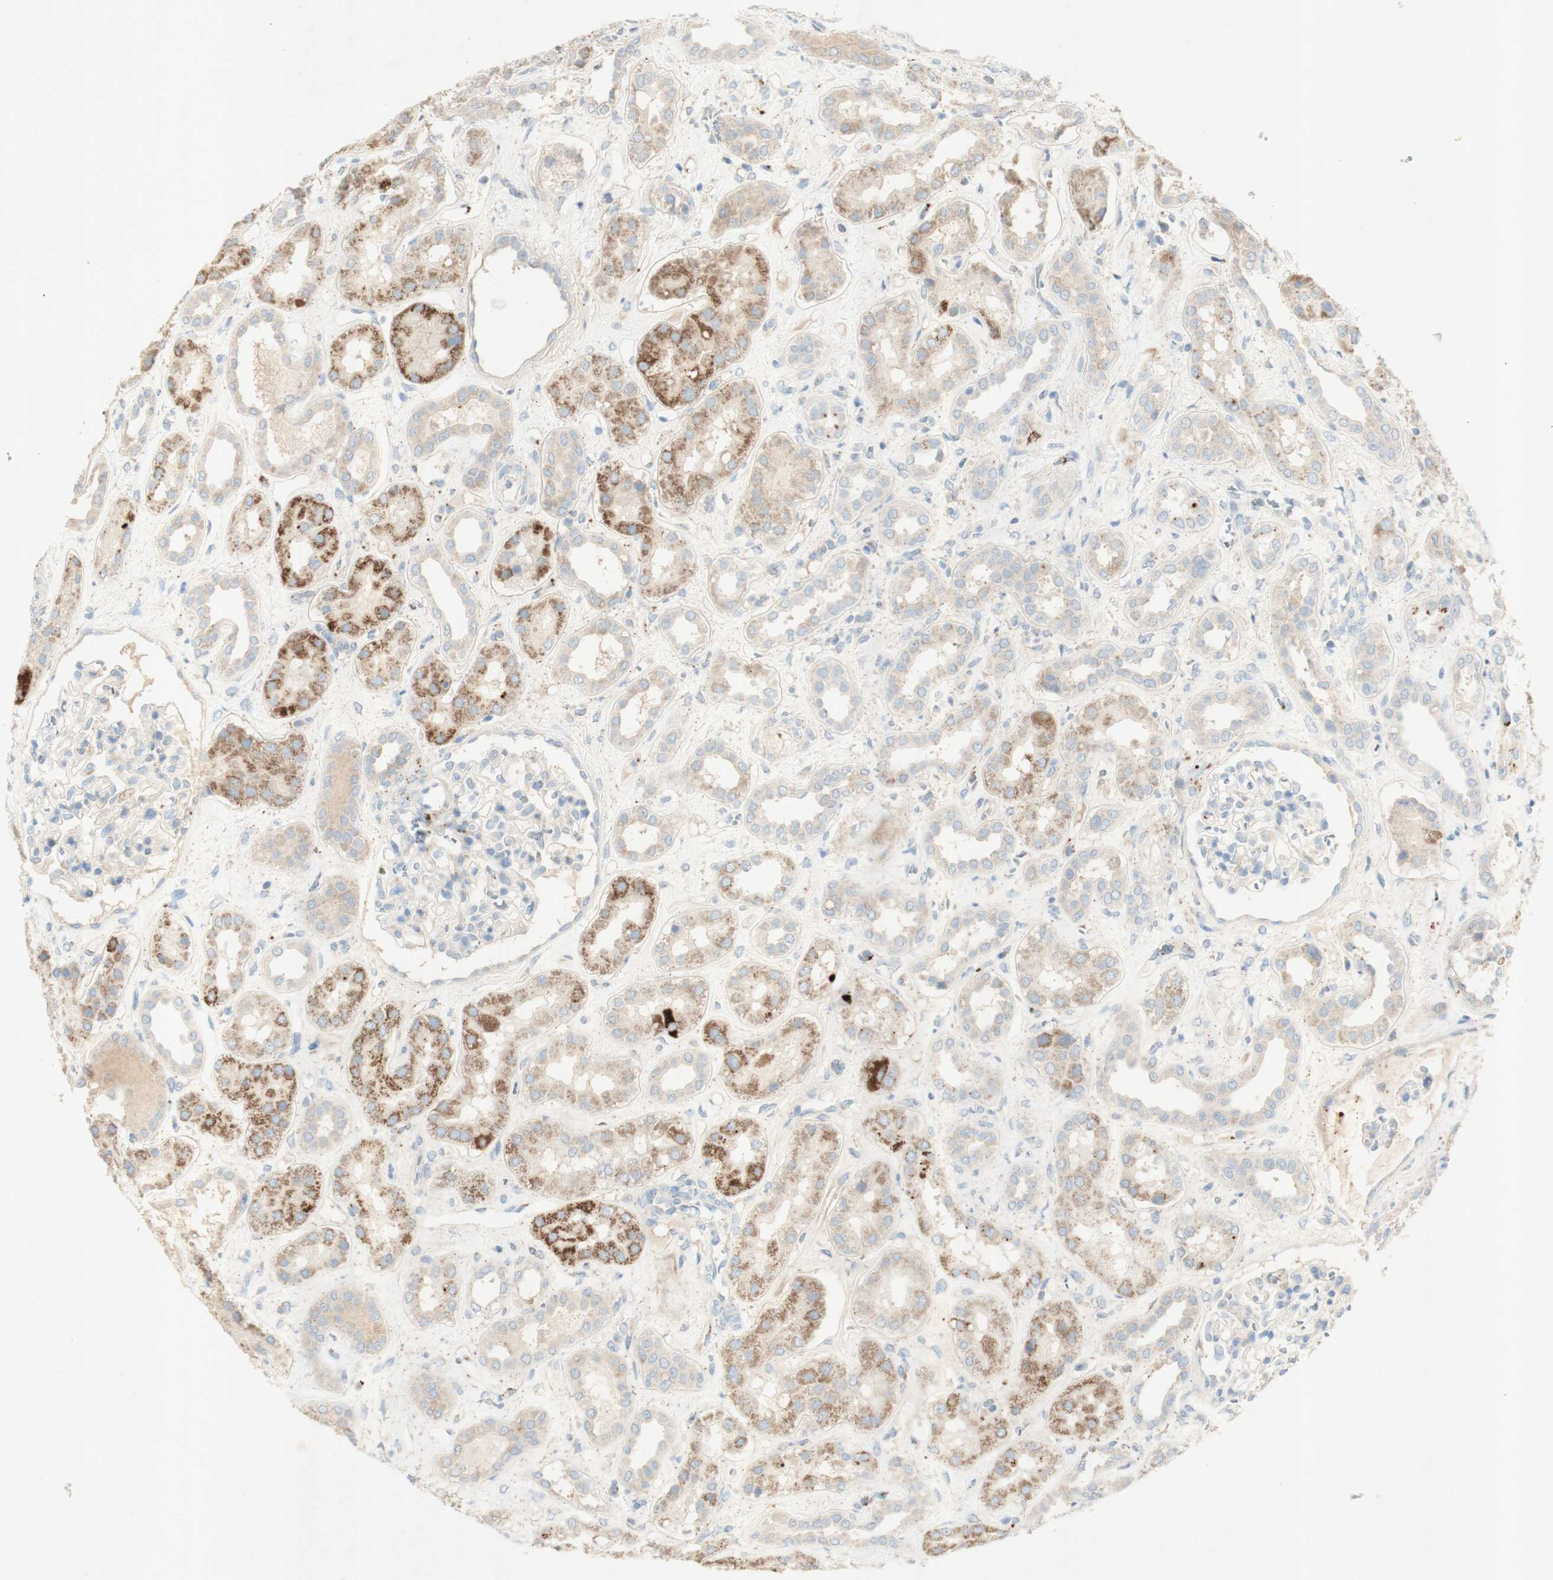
{"staining": {"intensity": "negative", "quantity": "none", "location": "none"}, "tissue": "kidney", "cell_type": "Cells in glomeruli", "image_type": "normal", "snomed": [{"axis": "morphology", "description": "Normal tissue, NOS"}, {"axis": "topography", "description": "Kidney"}], "caption": "Kidney was stained to show a protein in brown. There is no significant positivity in cells in glomeruli. Brightfield microscopy of immunohistochemistry stained with DAB (3,3'-diaminobenzidine) (brown) and hematoxylin (blue), captured at high magnification.", "gene": "GAN", "patient": {"sex": "male", "age": 59}}